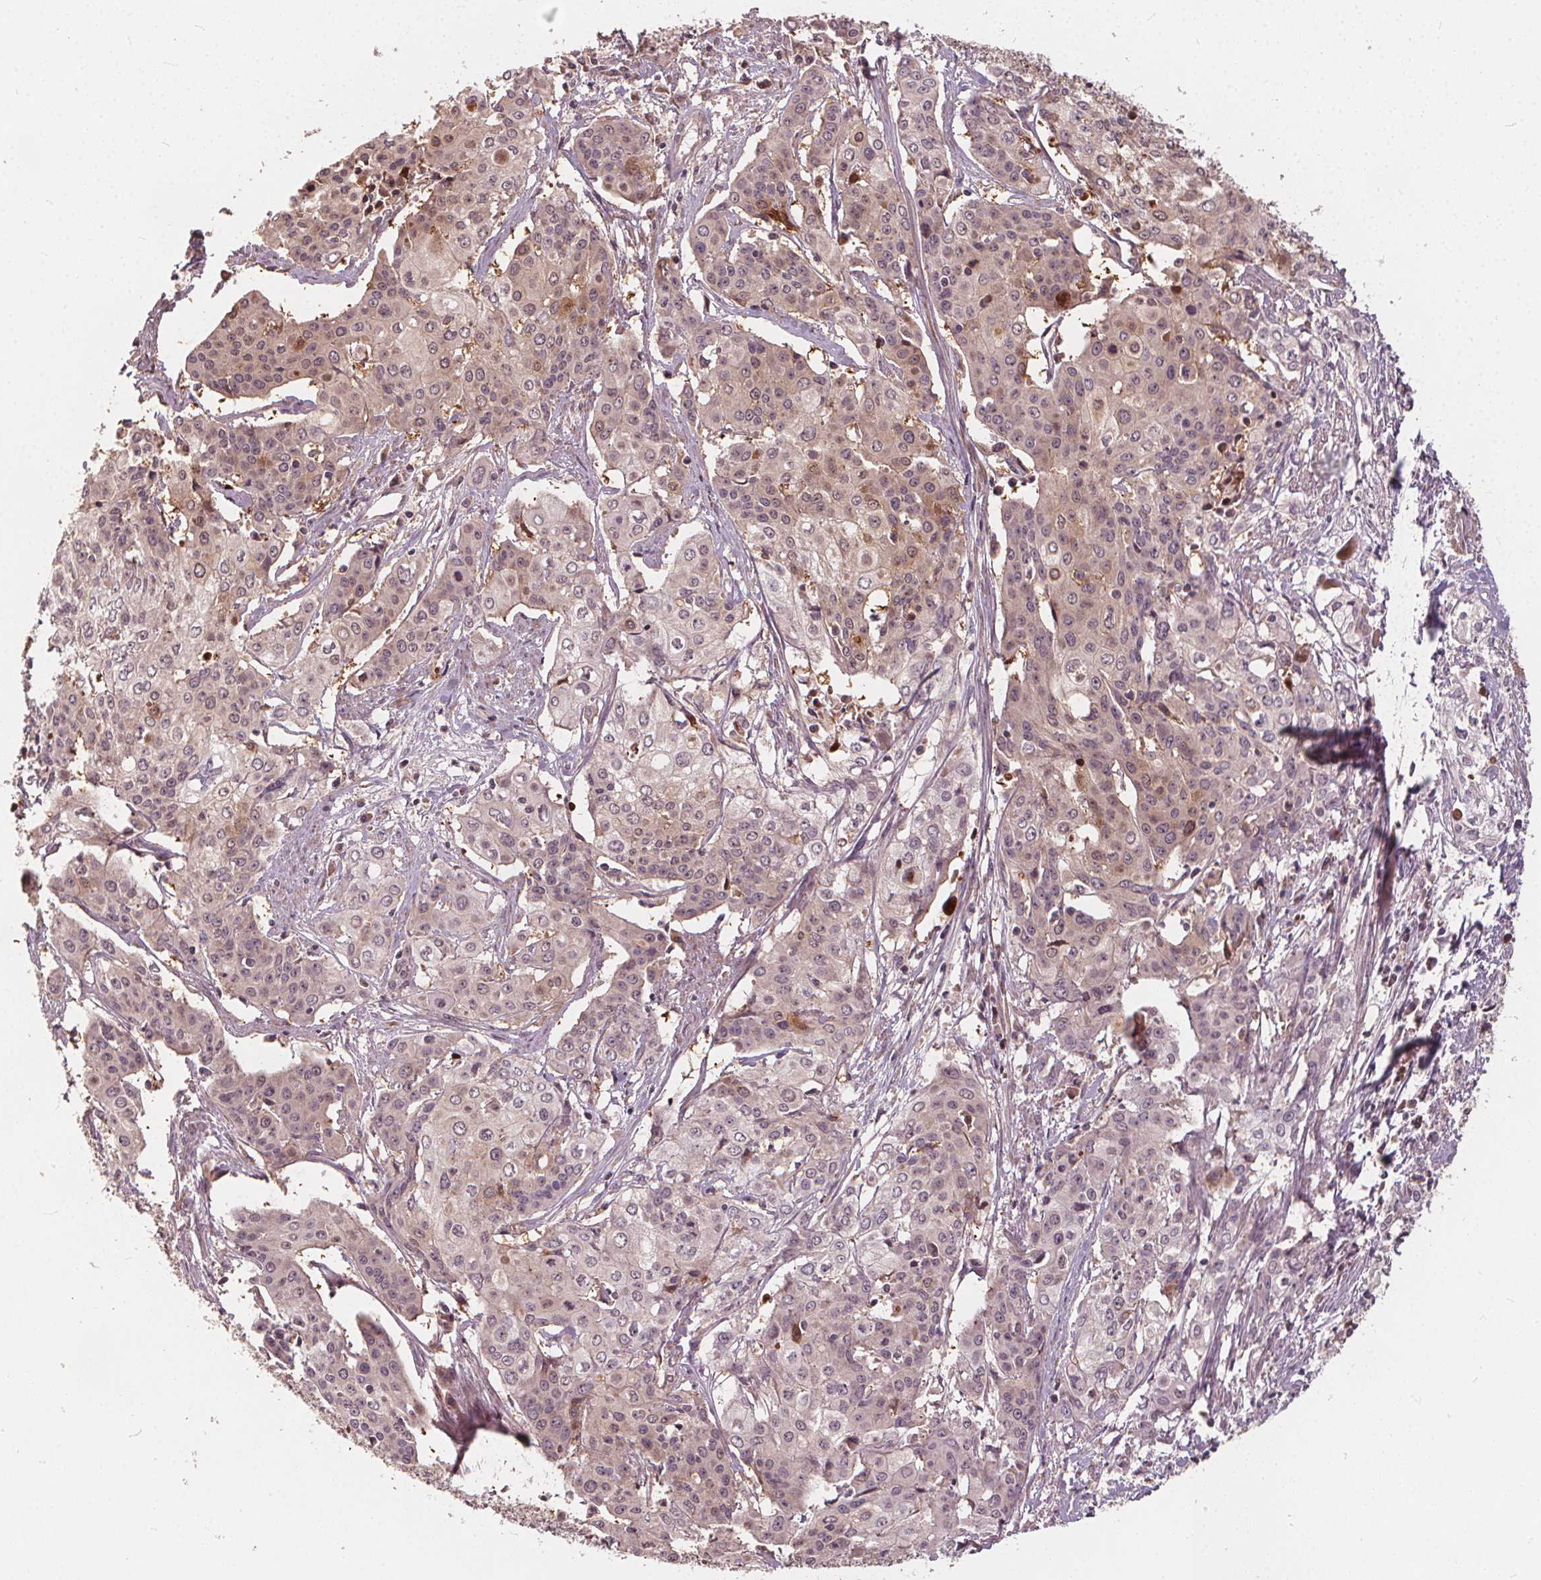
{"staining": {"intensity": "weak", "quantity": "<25%", "location": "cytoplasmic/membranous"}, "tissue": "cervical cancer", "cell_type": "Tumor cells", "image_type": "cancer", "snomed": [{"axis": "morphology", "description": "Squamous cell carcinoma, NOS"}, {"axis": "topography", "description": "Cervix"}], "caption": "Immunohistochemistry (IHC) of cervical cancer (squamous cell carcinoma) demonstrates no expression in tumor cells.", "gene": "IPO13", "patient": {"sex": "female", "age": 39}}